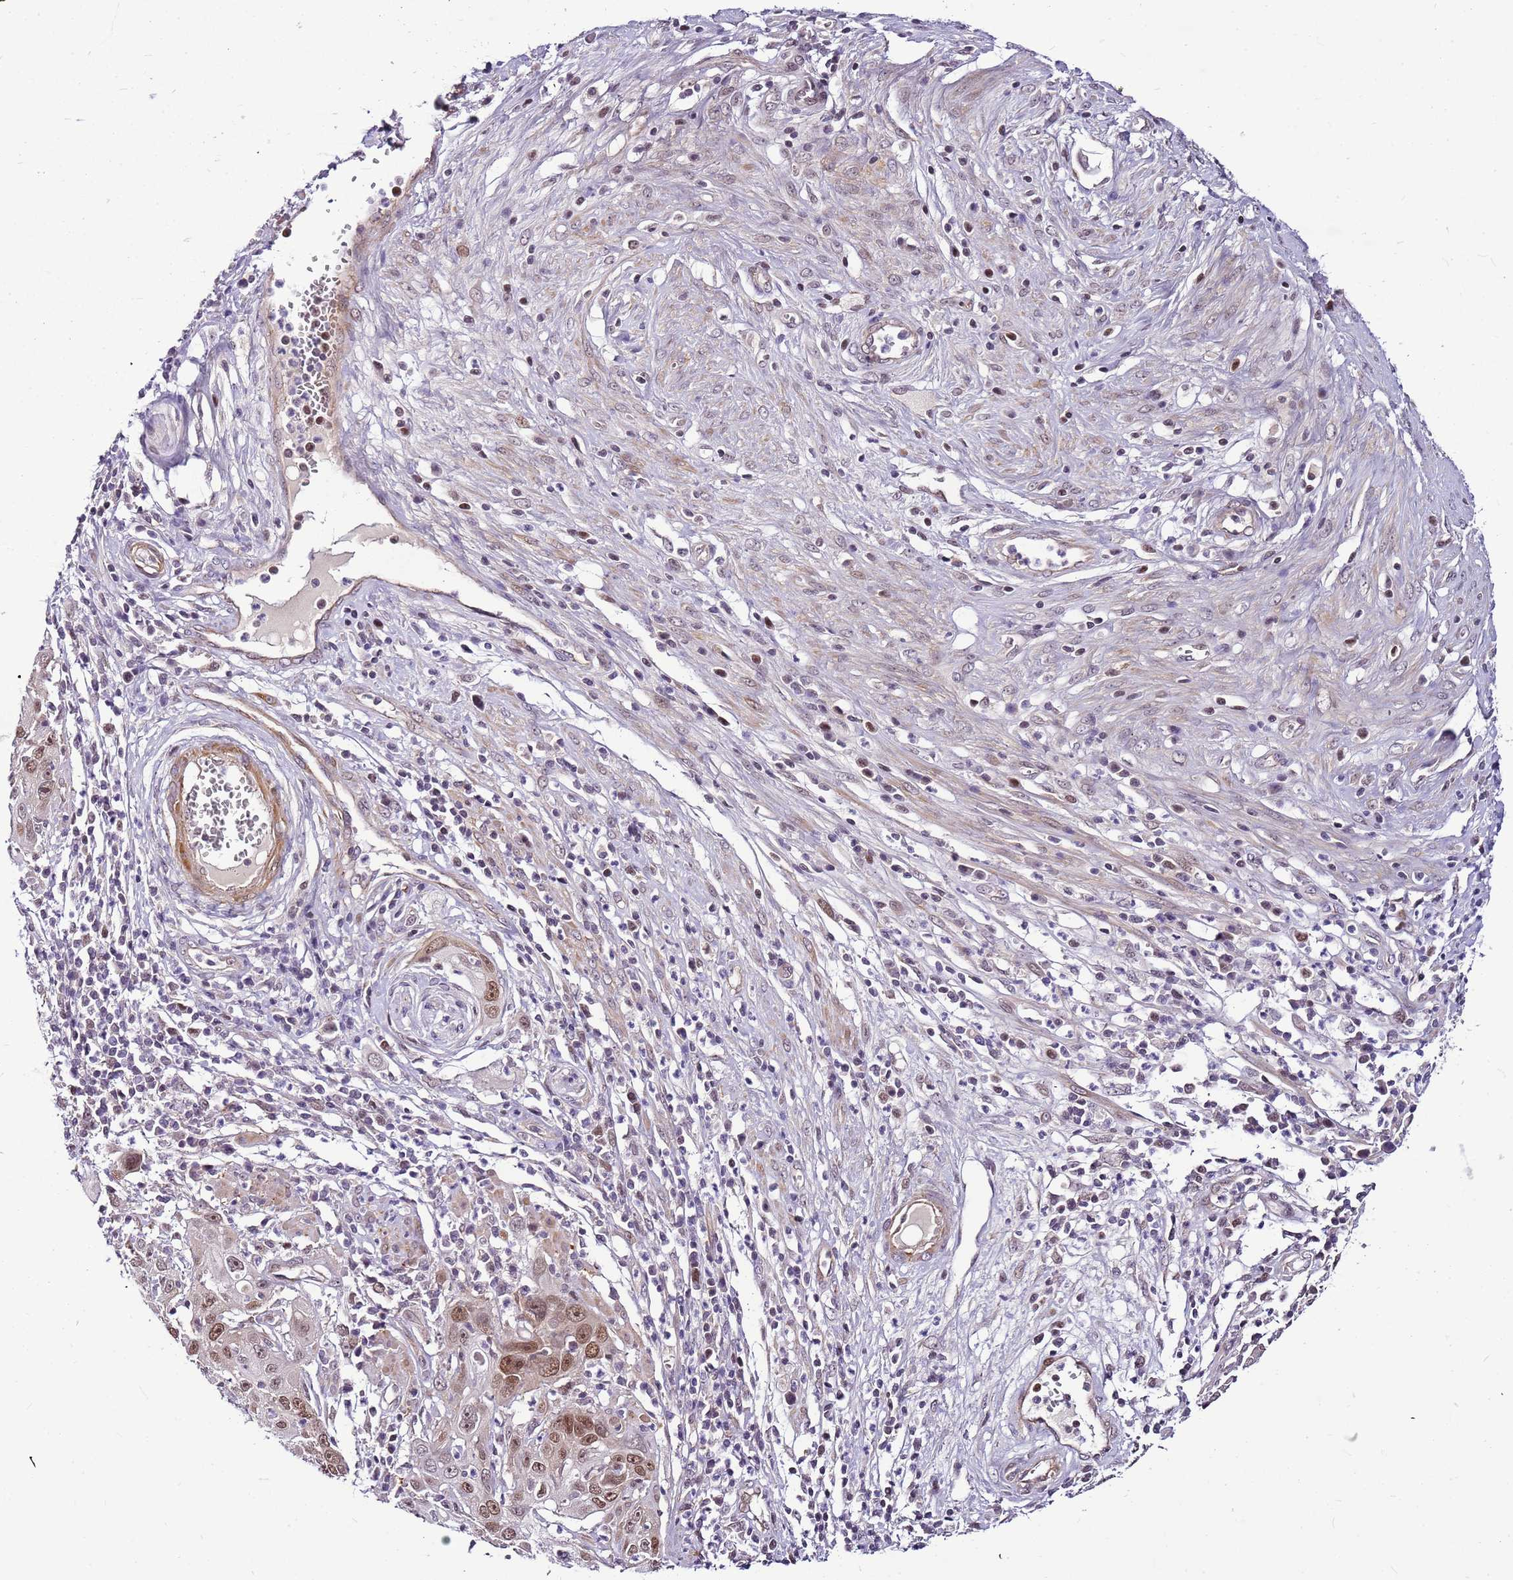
{"staining": {"intensity": "moderate", "quantity": ">75%", "location": "cytoplasmic/membranous,nuclear"}, "tissue": "cervical cancer", "cell_type": "Tumor cells", "image_type": "cancer", "snomed": [{"axis": "morphology", "description": "Squamous cell carcinoma, NOS"}, {"axis": "topography", "description": "Cervix"}], "caption": "A high-resolution photomicrograph shows IHC staining of cervical squamous cell carcinoma, which demonstrates moderate cytoplasmic/membranous and nuclear expression in about >75% of tumor cells. (IHC, brightfield microscopy, high magnification).", "gene": "POLE3", "patient": {"sex": "female", "age": 36}}